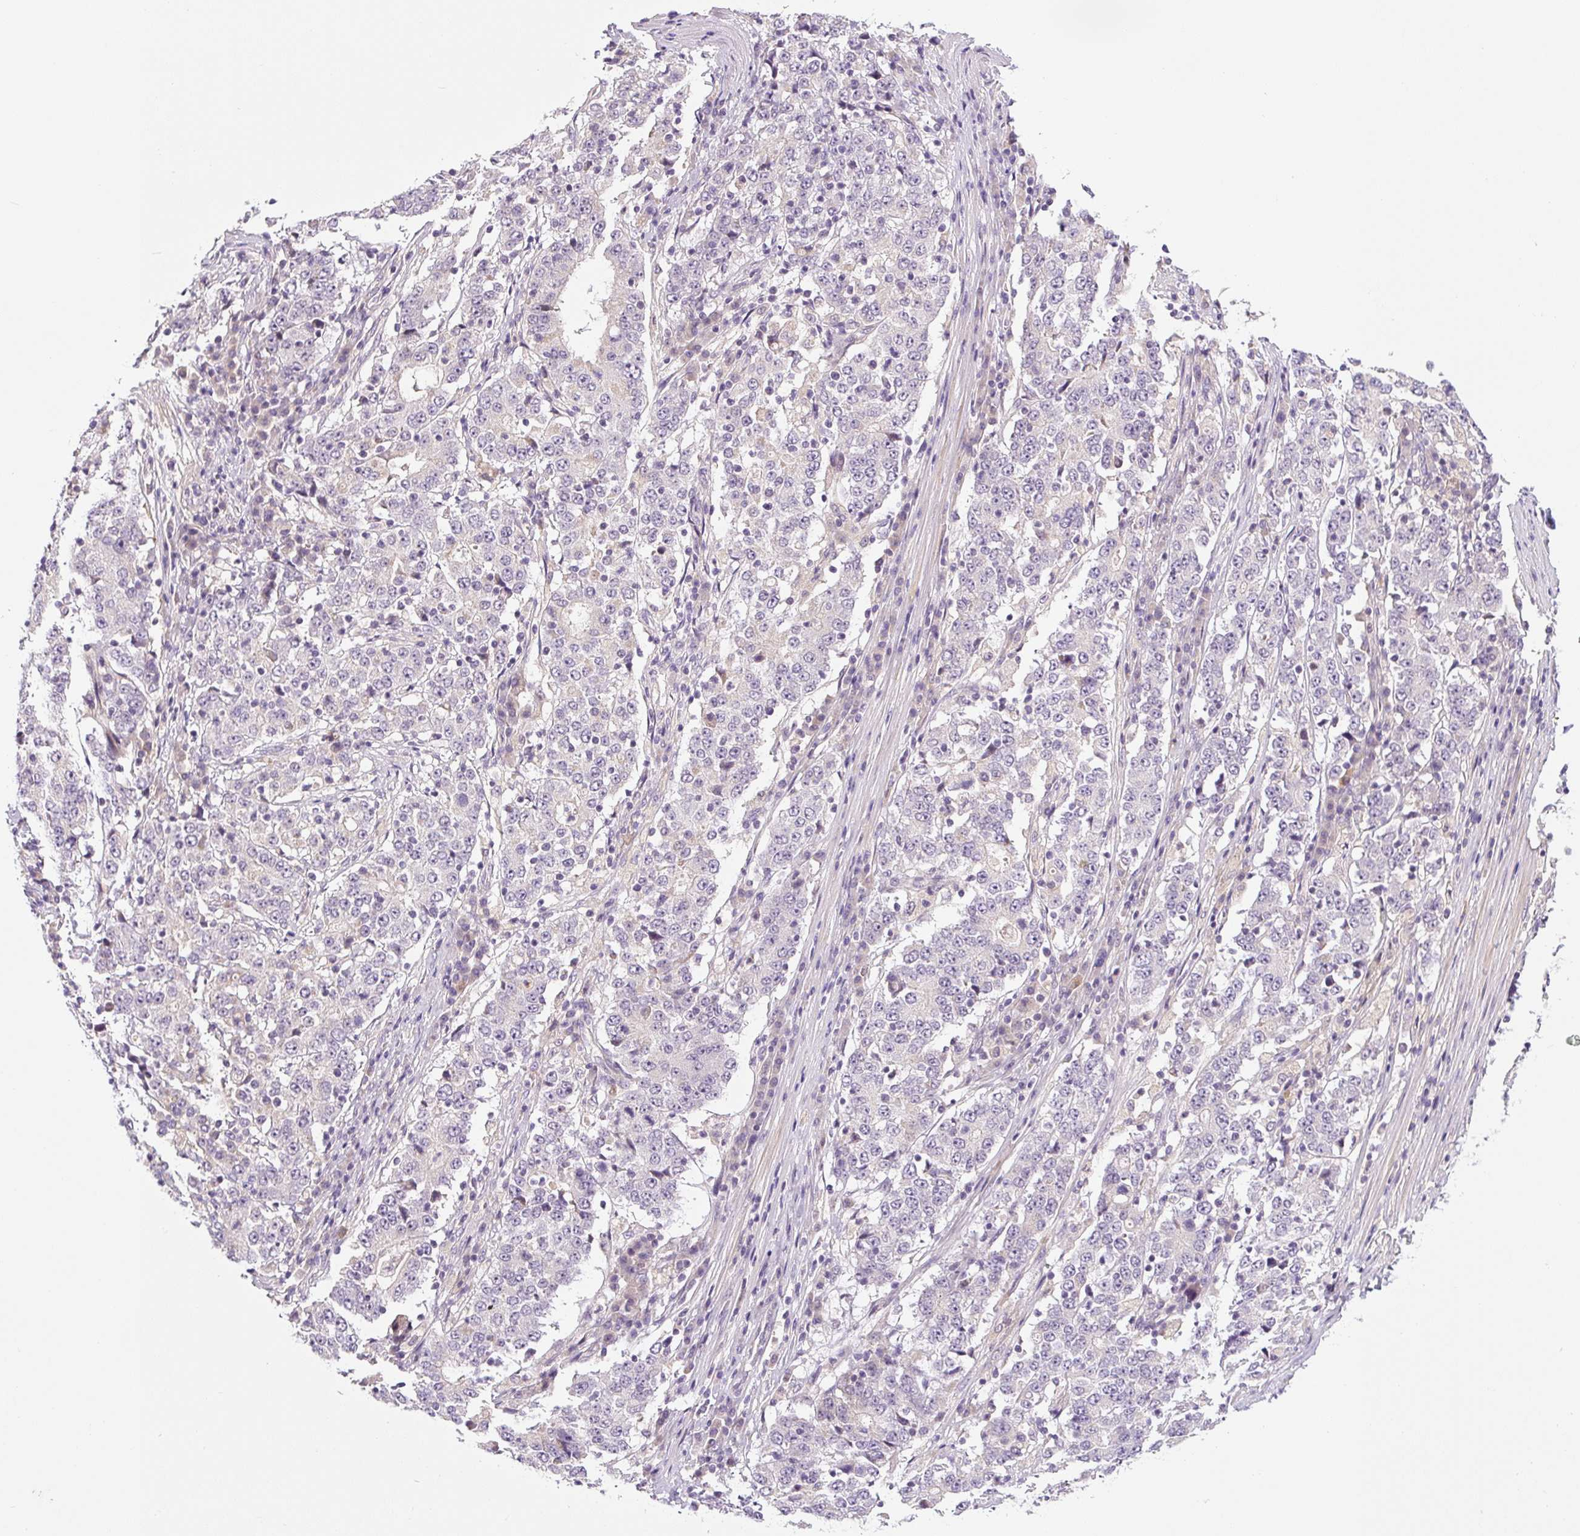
{"staining": {"intensity": "negative", "quantity": "none", "location": "none"}, "tissue": "stomach cancer", "cell_type": "Tumor cells", "image_type": "cancer", "snomed": [{"axis": "morphology", "description": "Adenocarcinoma, NOS"}, {"axis": "topography", "description": "Stomach"}], "caption": "This histopathology image is of stomach cancer (adenocarcinoma) stained with IHC to label a protein in brown with the nuclei are counter-stained blue. There is no staining in tumor cells.", "gene": "PRKAA2", "patient": {"sex": "male", "age": 59}}